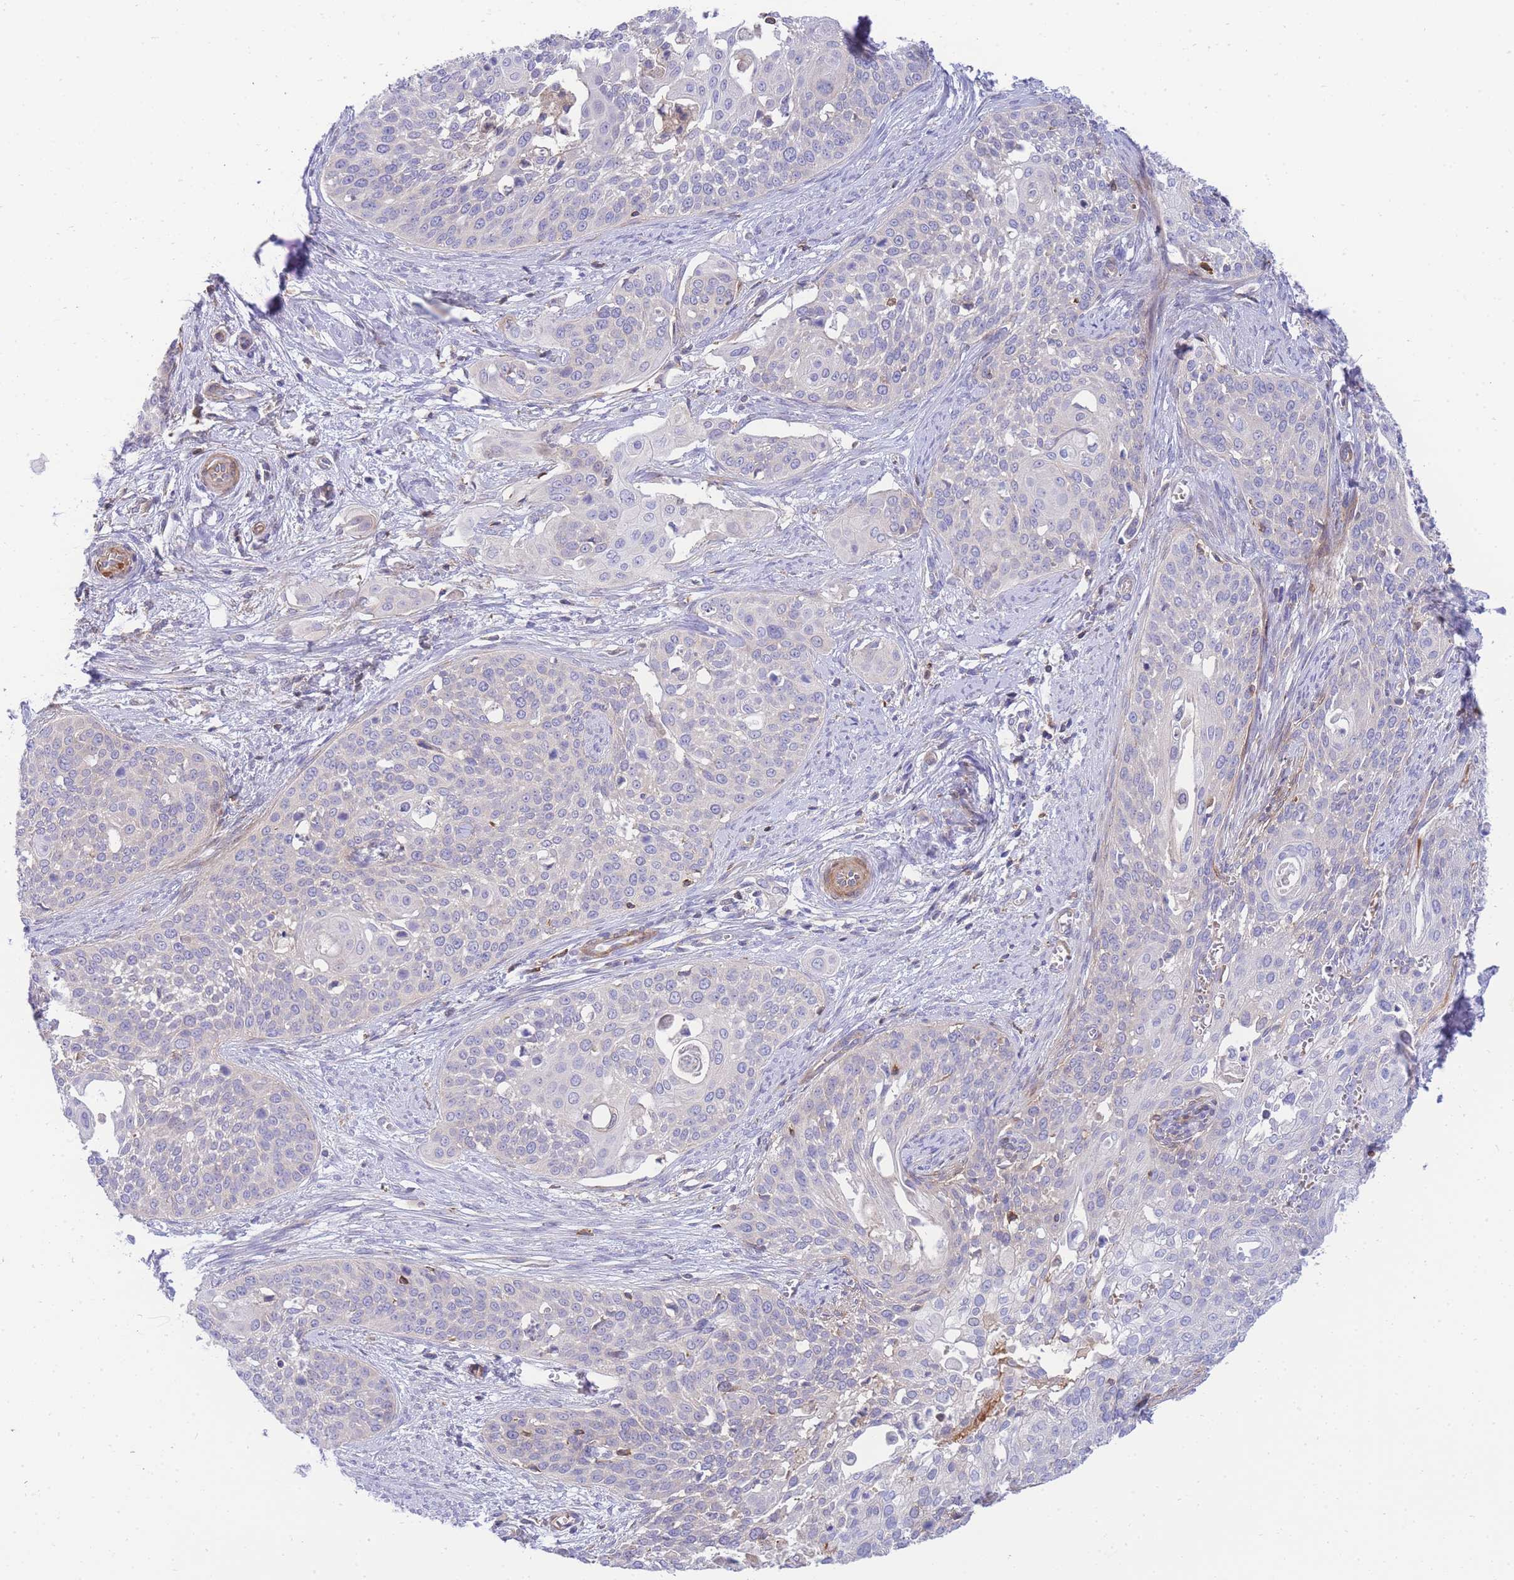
{"staining": {"intensity": "negative", "quantity": "none", "location": "none"}, "tissue": "cervical cancer", "cell_type": "Tumor cells", "image_type": "cancer", "snomed": [{"axis": "morphology", "description": "Squamous cell carcinoma, NOS"}, {"axis": "topography", "description": "Cervix"}], "caption": "Immunohistochemistry (IHC) image of cervical cancer stained for a protein (brown), which reveals no expression in tumor cells.", "gene": "FBN3", "patient": {"sex": "female", "age": 44}}